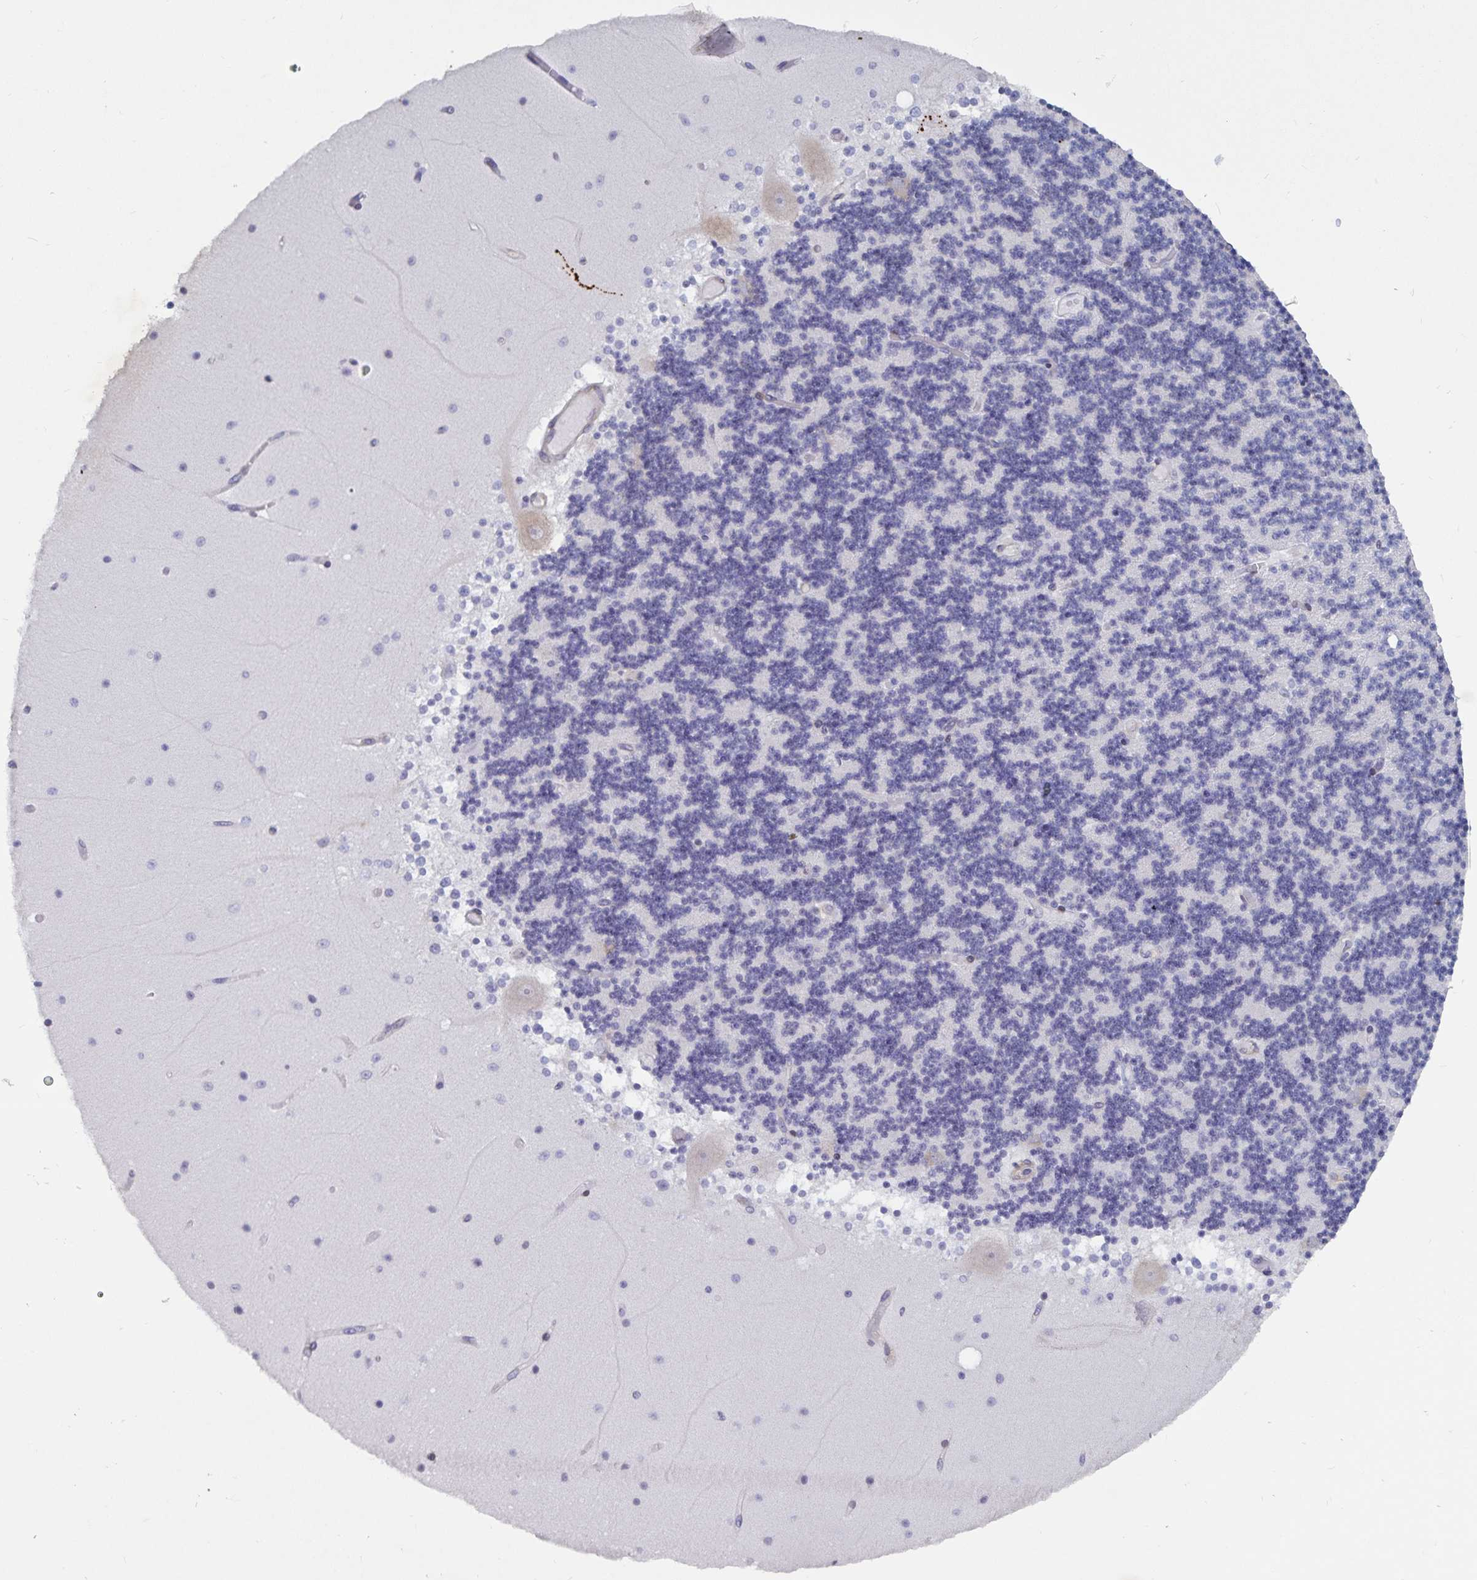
{"staining": {"intensity": "moderate", "quantity": "<25%", "location": "cytoplasmic/membranous"}, "tissue": "cerebellum", "cell_type": "Cells in granular layer", "image_type": "normal", "snomed": [{"axis": "morphology", "description": "Normal tissue, NOS"}, {"axis": "topography", "description": "Cerebellum"}], "caption": "About <25% of cells in granular layer in normal human cerebellum reveal moderate cytoplasmic/membranous protein staining as visualized by brown immunohistochemical staining.", "gene": "FAM120A", "patient": {"sex": "female", "age": 28}}